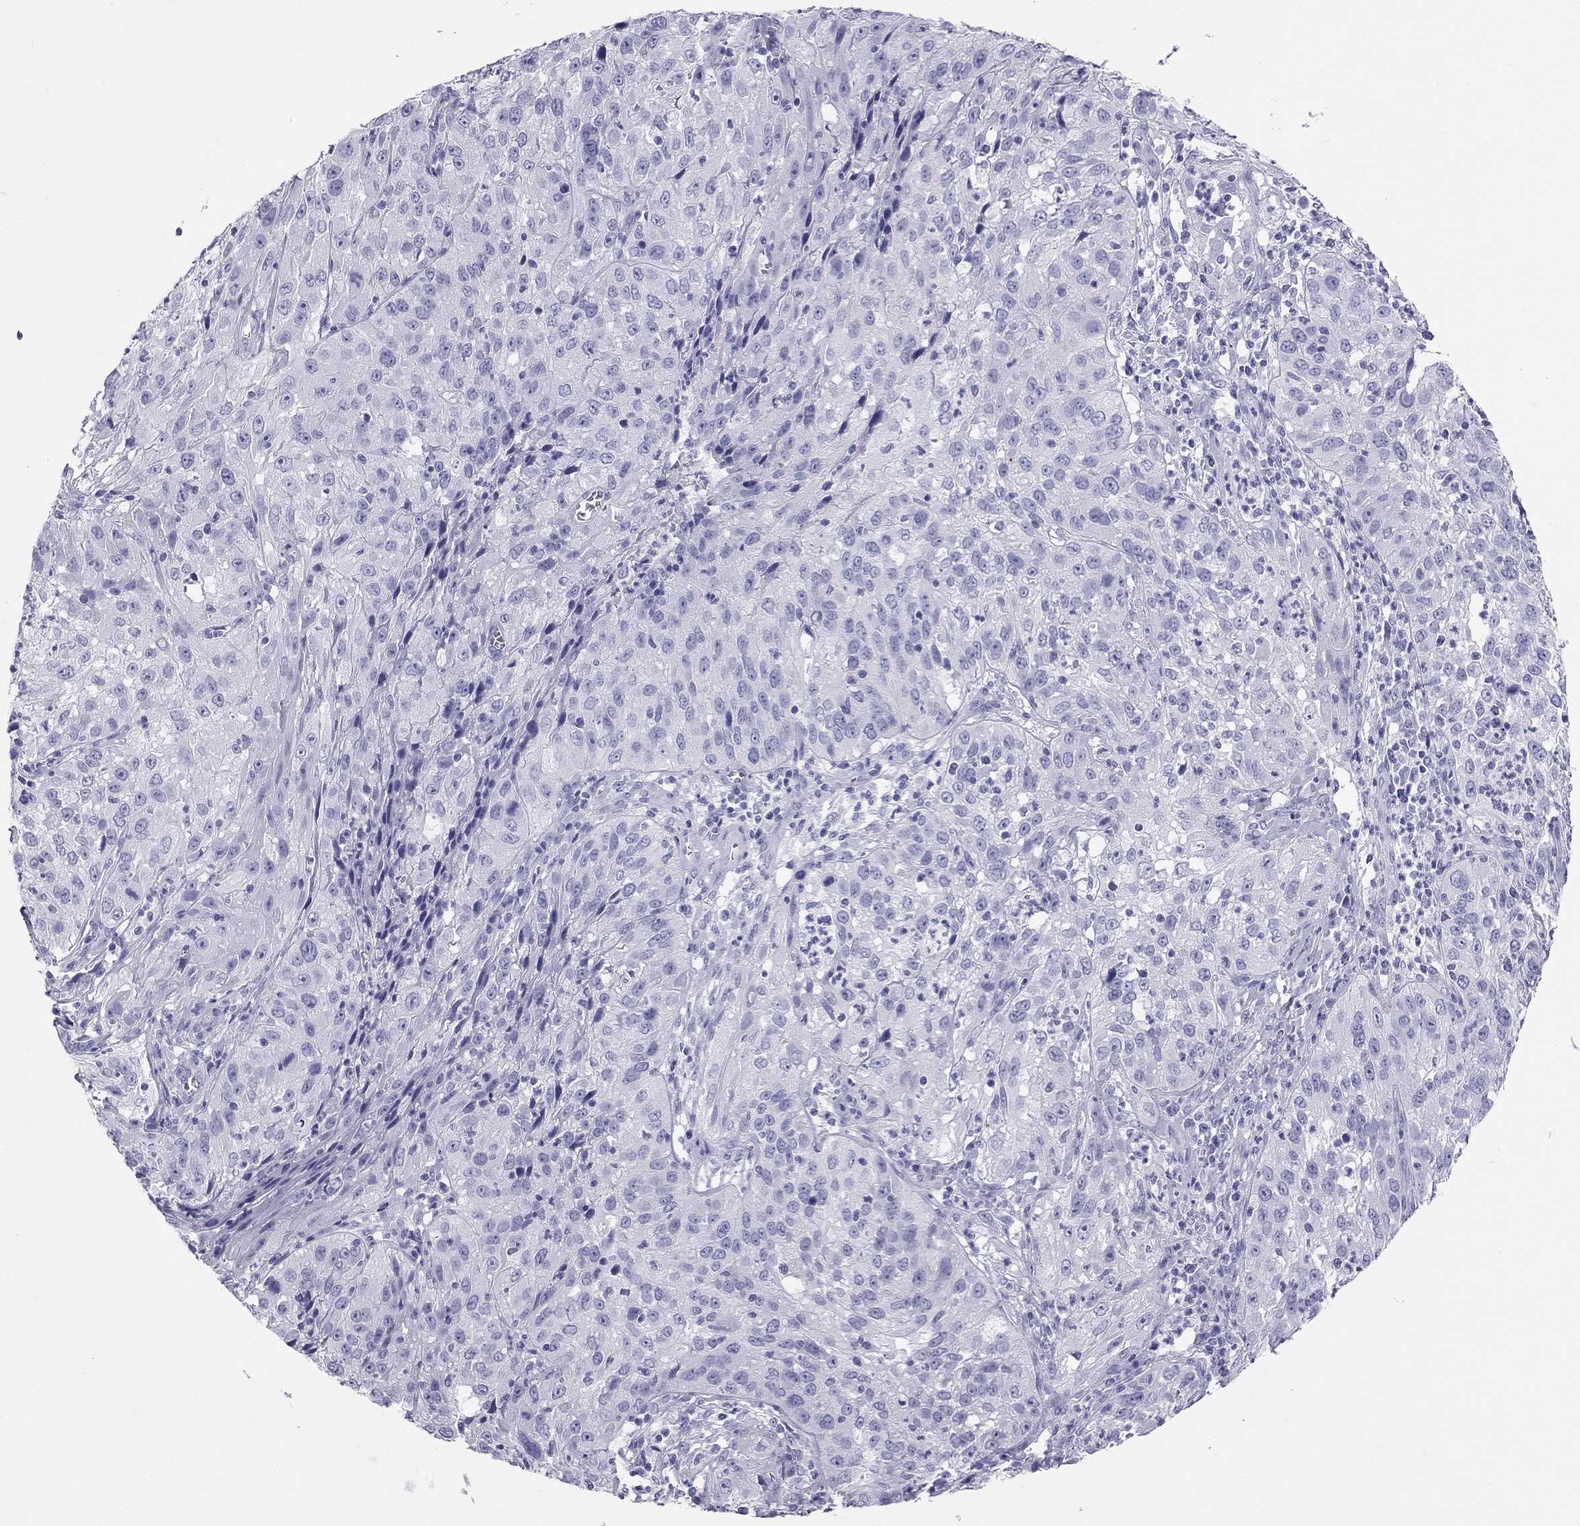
{"staining": {"intensity": "negative", "quantity": "none", "location": "none"}, "tissue": "cervical cancer", "cell_type": "Tumor cells", "image_type": "cancer", "snomed": [{"axis": "morphology", "description": "Squamous cell carcinoma, NOS"}, {"axis": "topography", "description": "Cervix"}], "caption": "A photomicrograph of cervical squamous cell carcinoma stained for a protein exhibits no brown staining in tumor cells.", "gene": "TRPM3", "patient": {"sex": "female", "age": 32}}